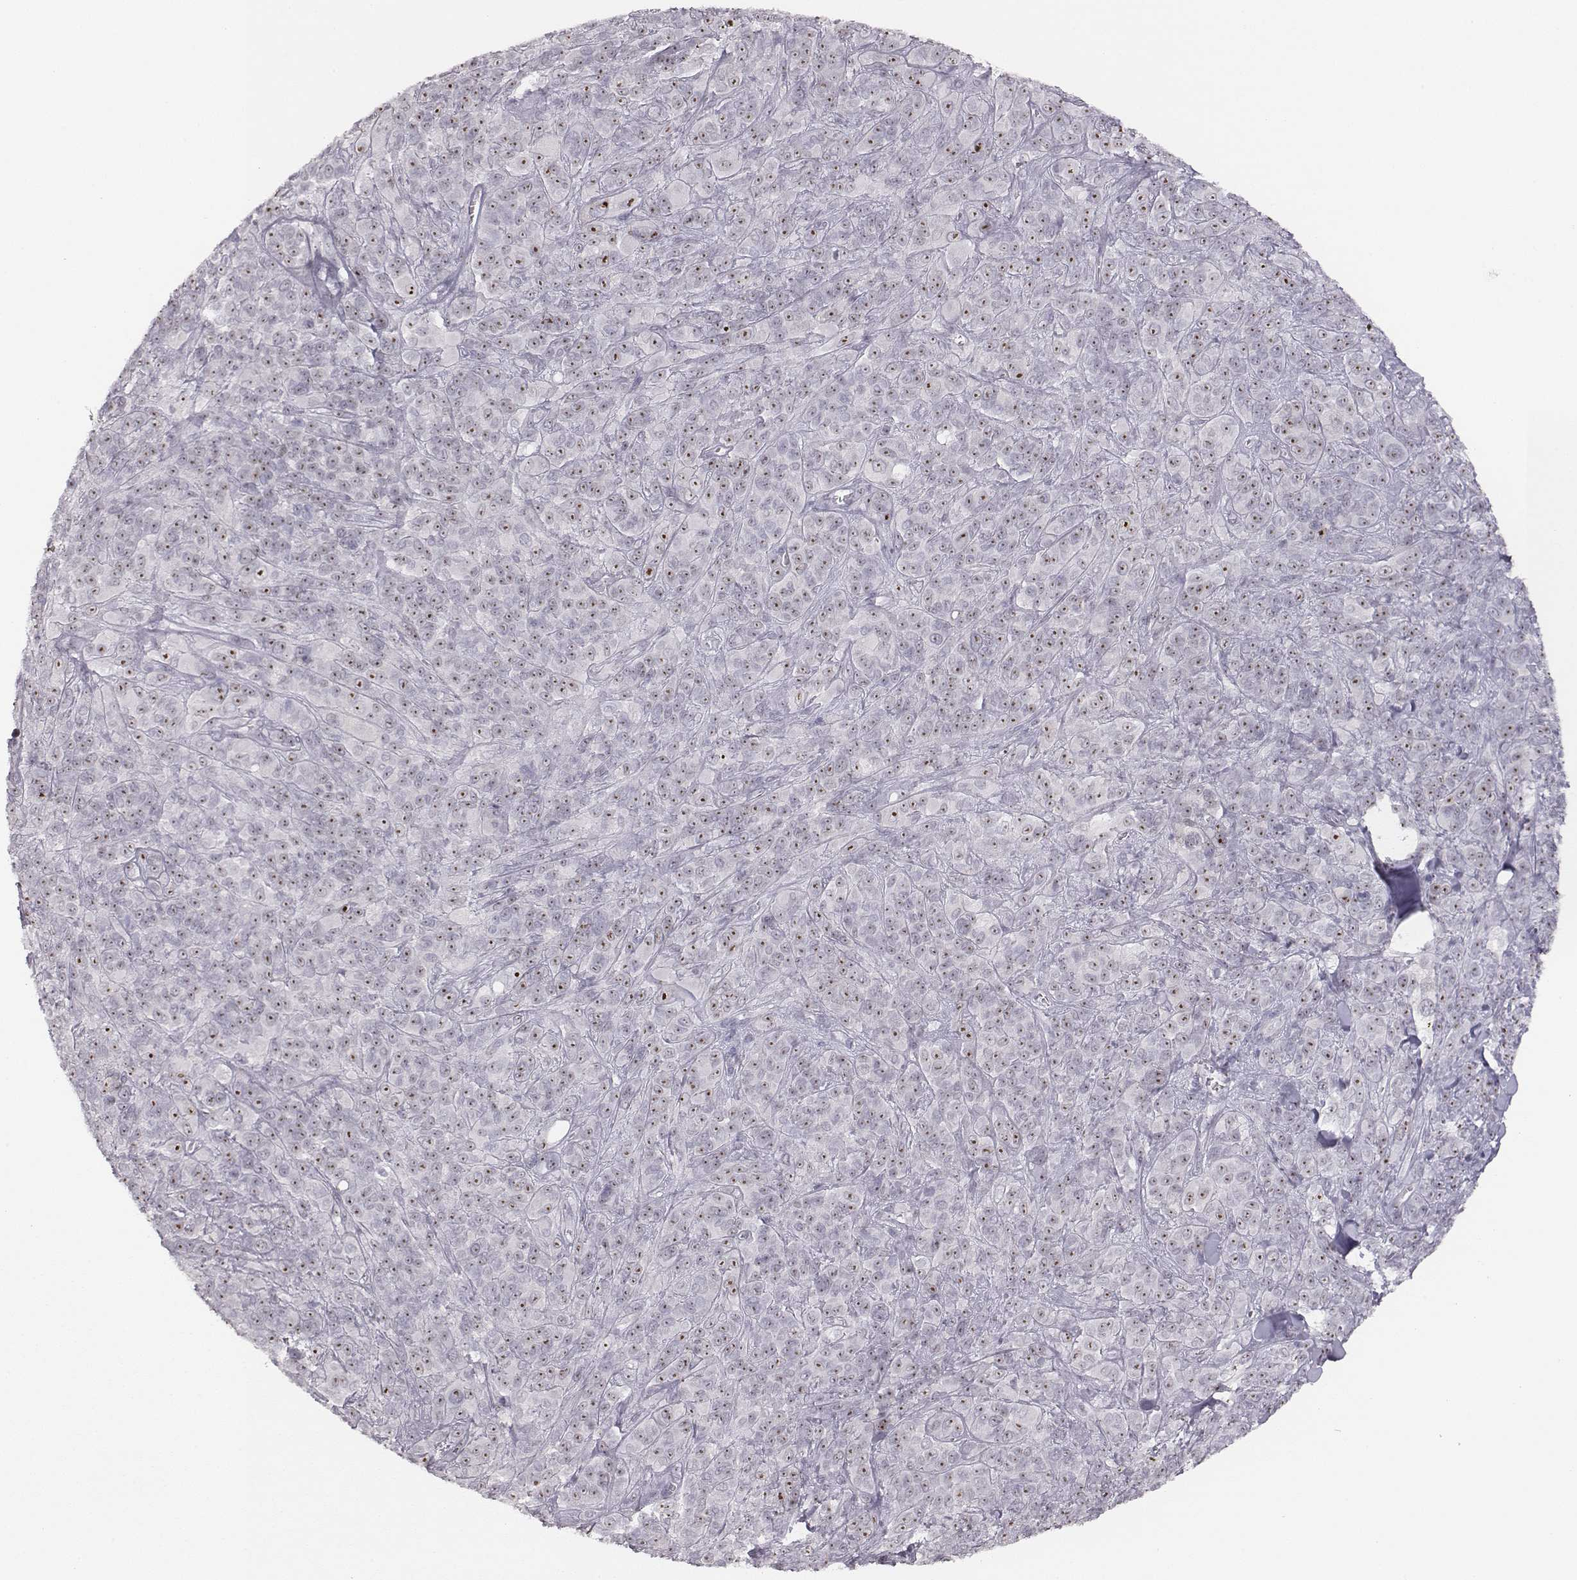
{"staining": {"intensity": "strong", "quantity": "25%-75%", "location": "nuclear"}, "tissue": "melanoma", "cell_type": "Tumor cells", "image_type": "cancer", "snomed": [{"axis": "morphology", "description": "Malignant melanoma, NOS"}, {"axis": "topography", "description": "Skin"}], "caption": "IHC (DAB (3,3'-diaminobenzidine)) staining of human melanoma shows strong nuclear protein expression in approximately 25%-75% of tumor cells. Immunohistochemistry stains the protein in brown and the nuclei are stained blue.", "gene": "NIFK", "patient": {"sex": "female", "age": 87}}